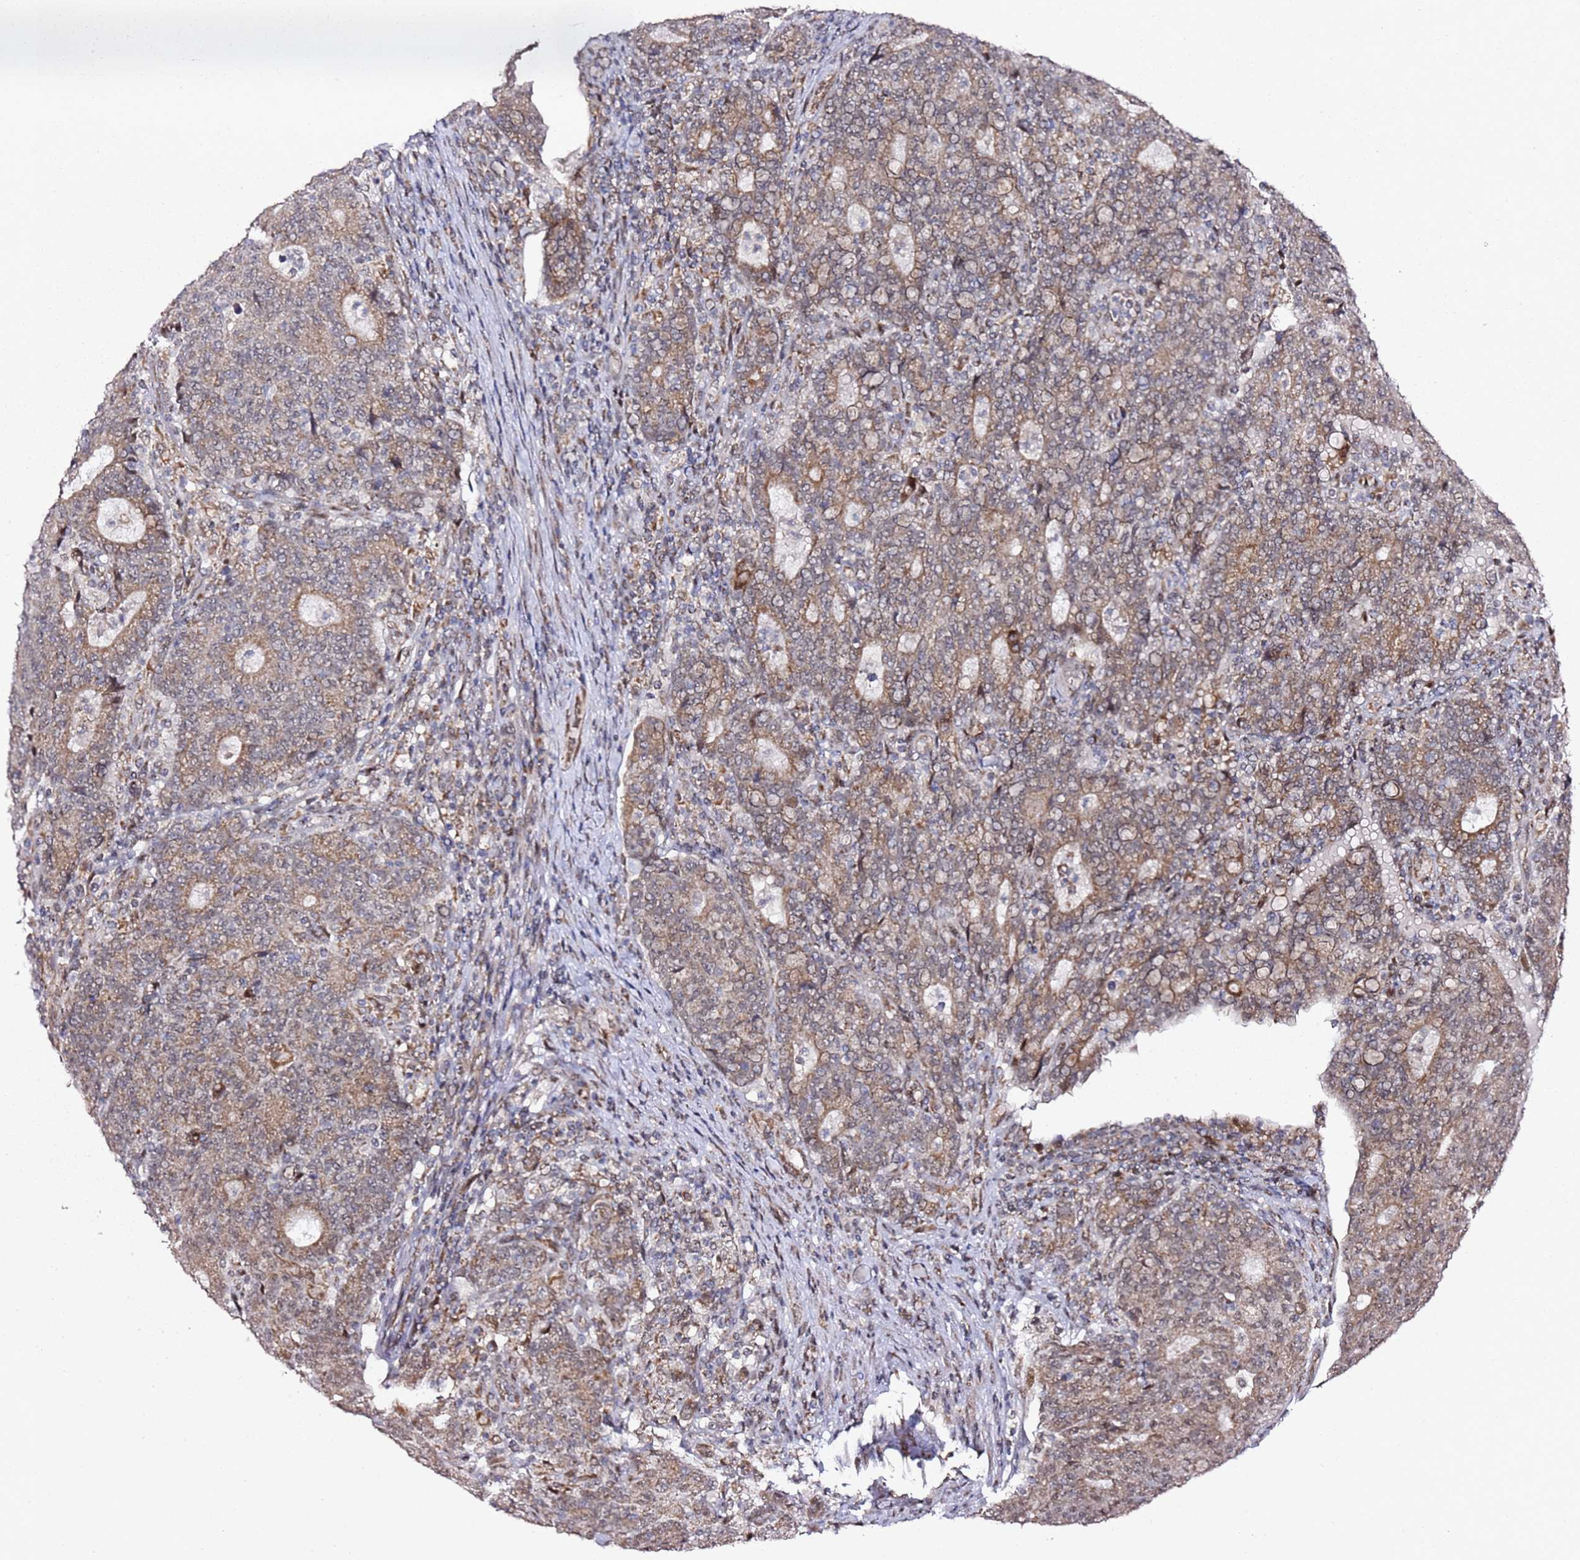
{"staining": {"intensity": "moderate", "quantity": ">75%", "location": "cytoplasmic/membranous,nuclear"}, "tissue": "colorectal cancer", "cell_type": "Tumor cells", "image_type": "cancer", "snomed": [{"axis": "morphology", "description": "Adenocarcinoma, NOS"}, {"axis": "topography", "description": "Colon"}], "caption": "Tumor cells show moderate cytoplasmic/membranous and nuclear staining in about >75% of cells in adenocarcinoma (colorectal).", "gene": "TP53AIP1", "patient": {"sex": "female", "age": 75}}